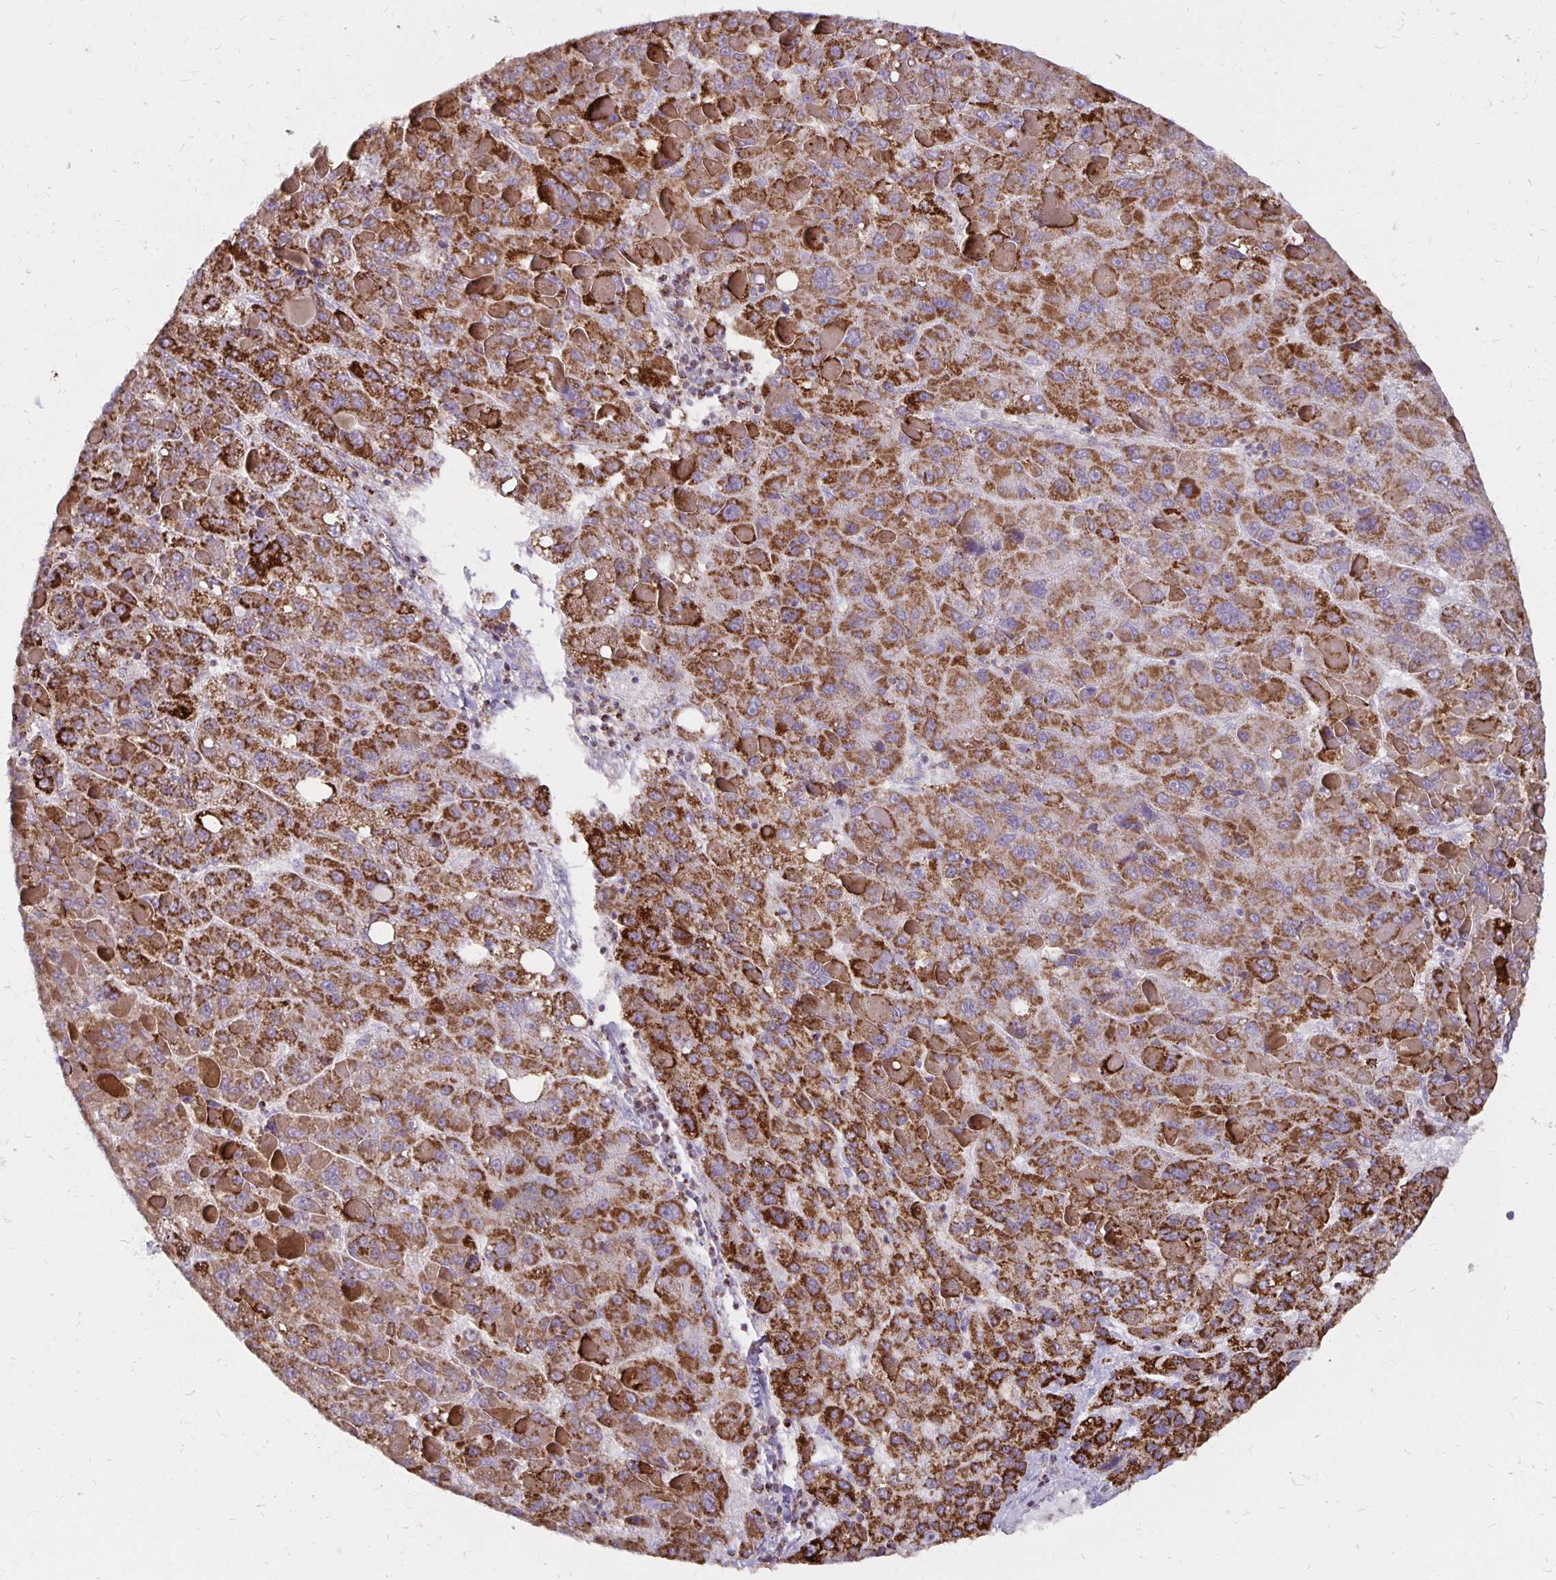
{"staining": {"intensity": "strong", "quantity": ">75%", "location": "cytoplasmic/membranous"}, "tissue": "liver cancer", "cell_type": "Tumor cells", "image_type": "cancer", "snomed": [{"axis": "morphology", "description": "Carcinoma, Hepatocellular, NOS"}, {"axis": "topography", "description": "Liver"}], "caption": "Immunohistochemistry (IHC) image of liver hepatocellular carcinoma stained for a protein (brown), which reveals high levels of strong cytoplasmic/membranous positivity in approximately >75% of tumor cells.", "gene": "IER3", "patient": {"sex": "female", "age": 82}}